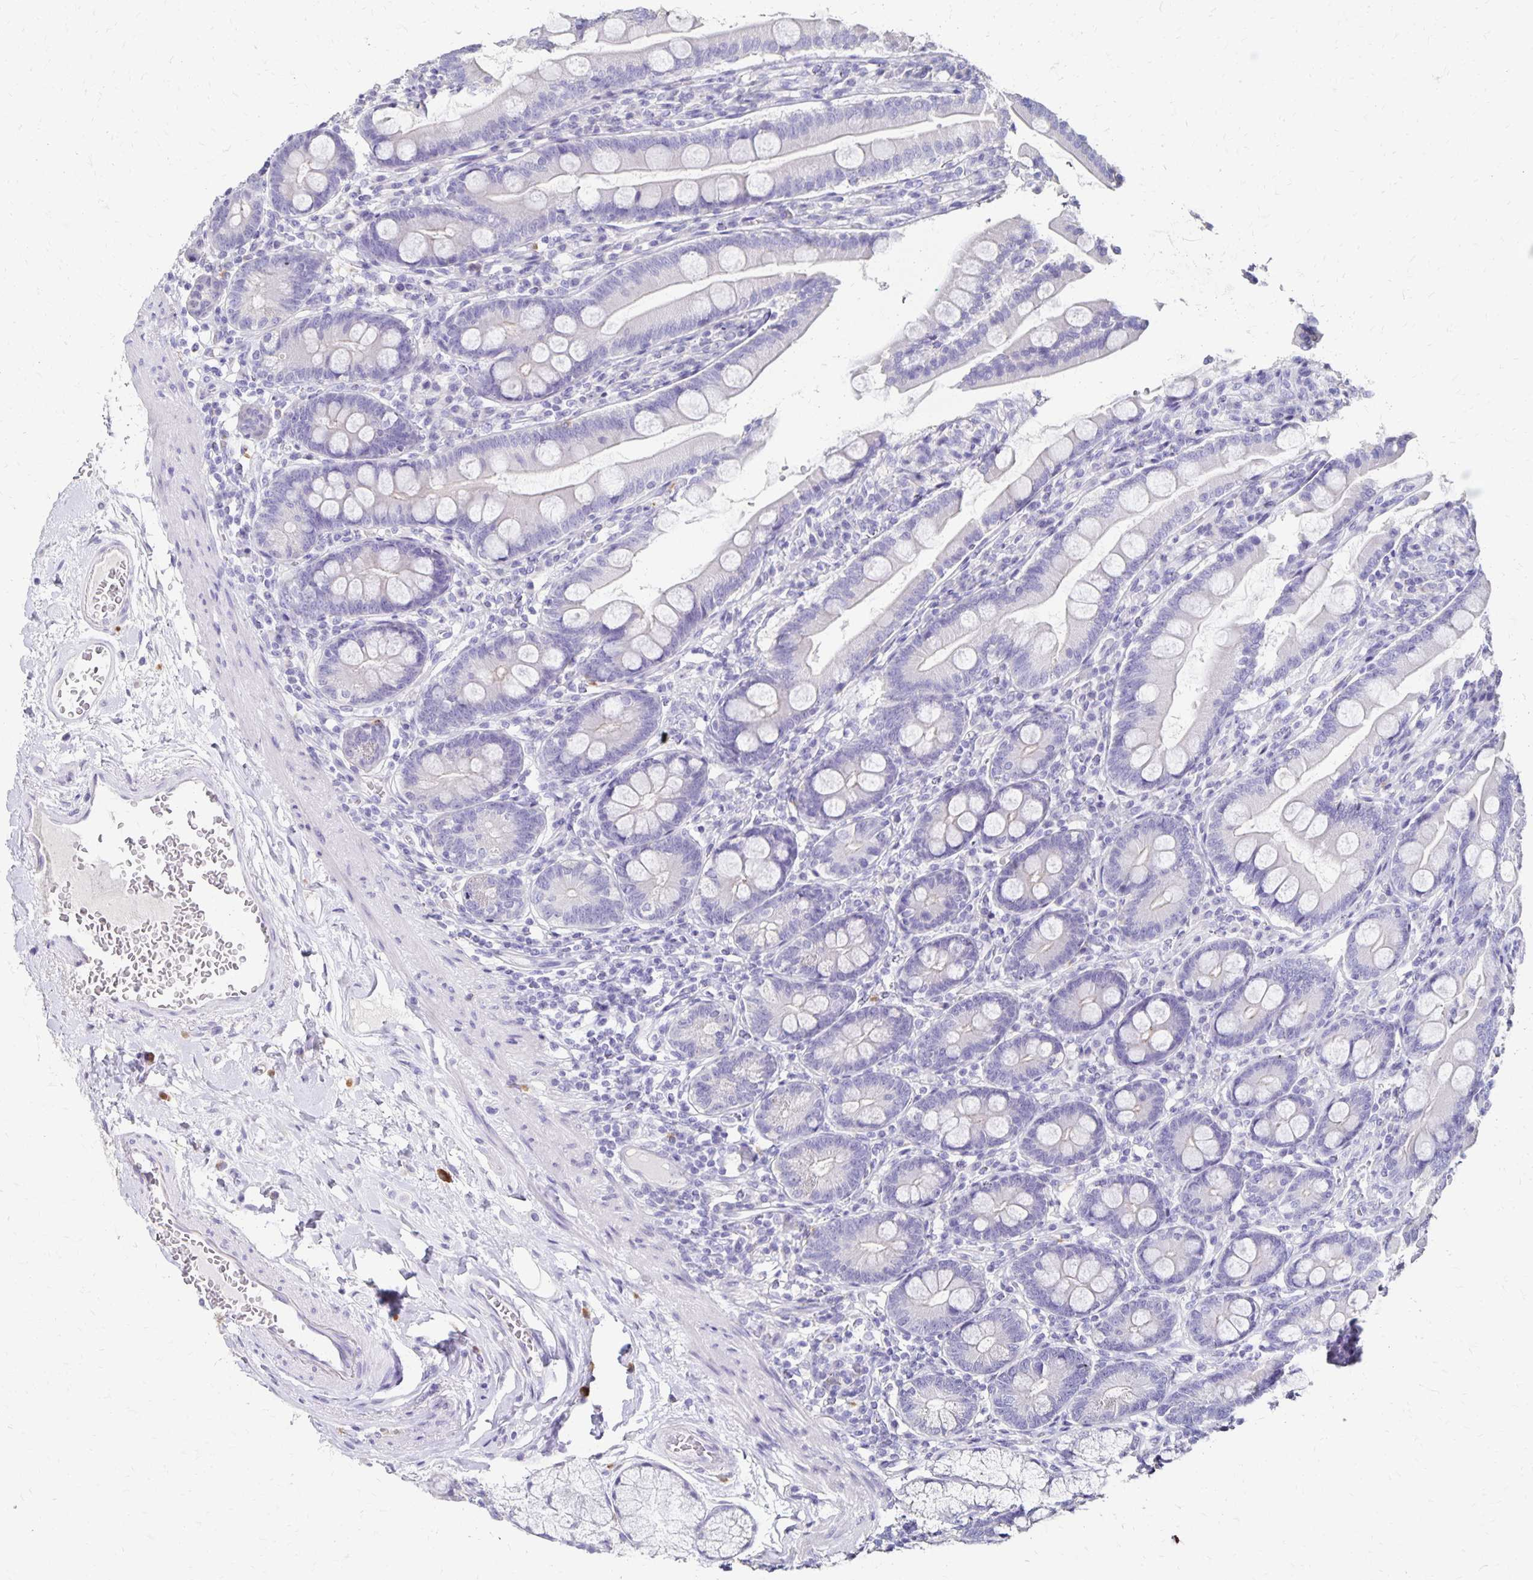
{"staining": {"intensity": "negative", "quantity": "none", "location": "none"}, "tissue": "duodenum", "cell_type": "Glandular cells", "image_type": "normal", "snomed": [{"axis": "morphology", "description": "Normal tissue, NOS"}, {"axis": "topography", "description": "Duodenum"}], "caption": "Human duodenum stained for a protein using immunohistochemistry demonstrates no expression in glandular cells.", "gene": "DYNLT4", "patient": {"sex": "female", "age": 67}}